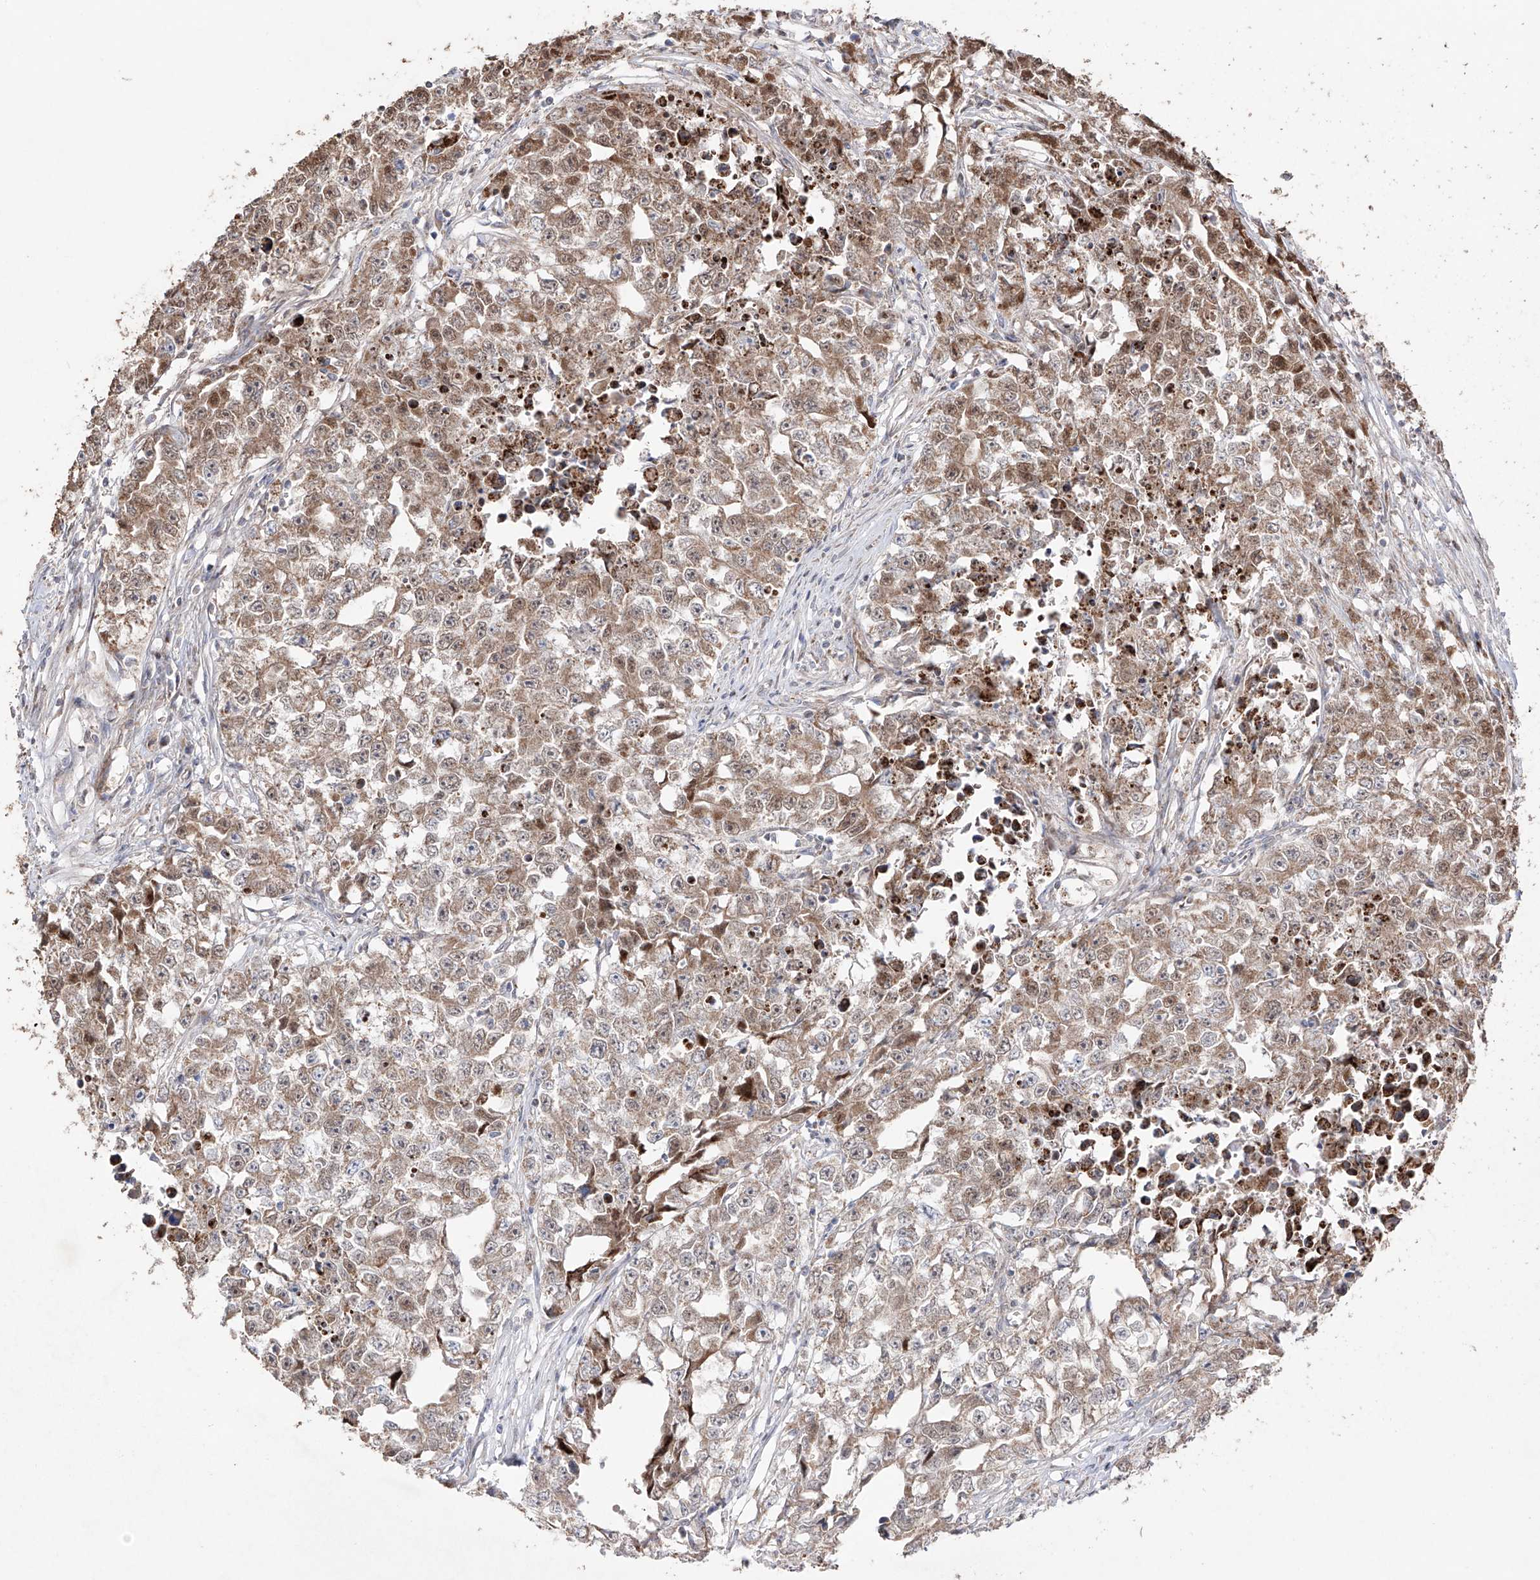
{"staining": {"intensity": "moderate", "quantity": ">75%", "location": "cytoplasmic/membranous"}, "tissue": "testis cancer", "cell_type": "Tumor cells", "image_type": "cancer", "snomed": [{"axis": "morphology", "description": "Seminoma, NOS"}, {"axis": "morphology", "description": "Carcinoma, Embryonal, NOS"}, {"axis": "topography", "description": "Testis"}], "caption": "Human testis cancer stained with a brown dye displays moderate cytoplasmic/membranous positive staining in approximately >75% of tumor cells.", "gene": "YKT6", "patient": {"sex": "male", "age": 43}}